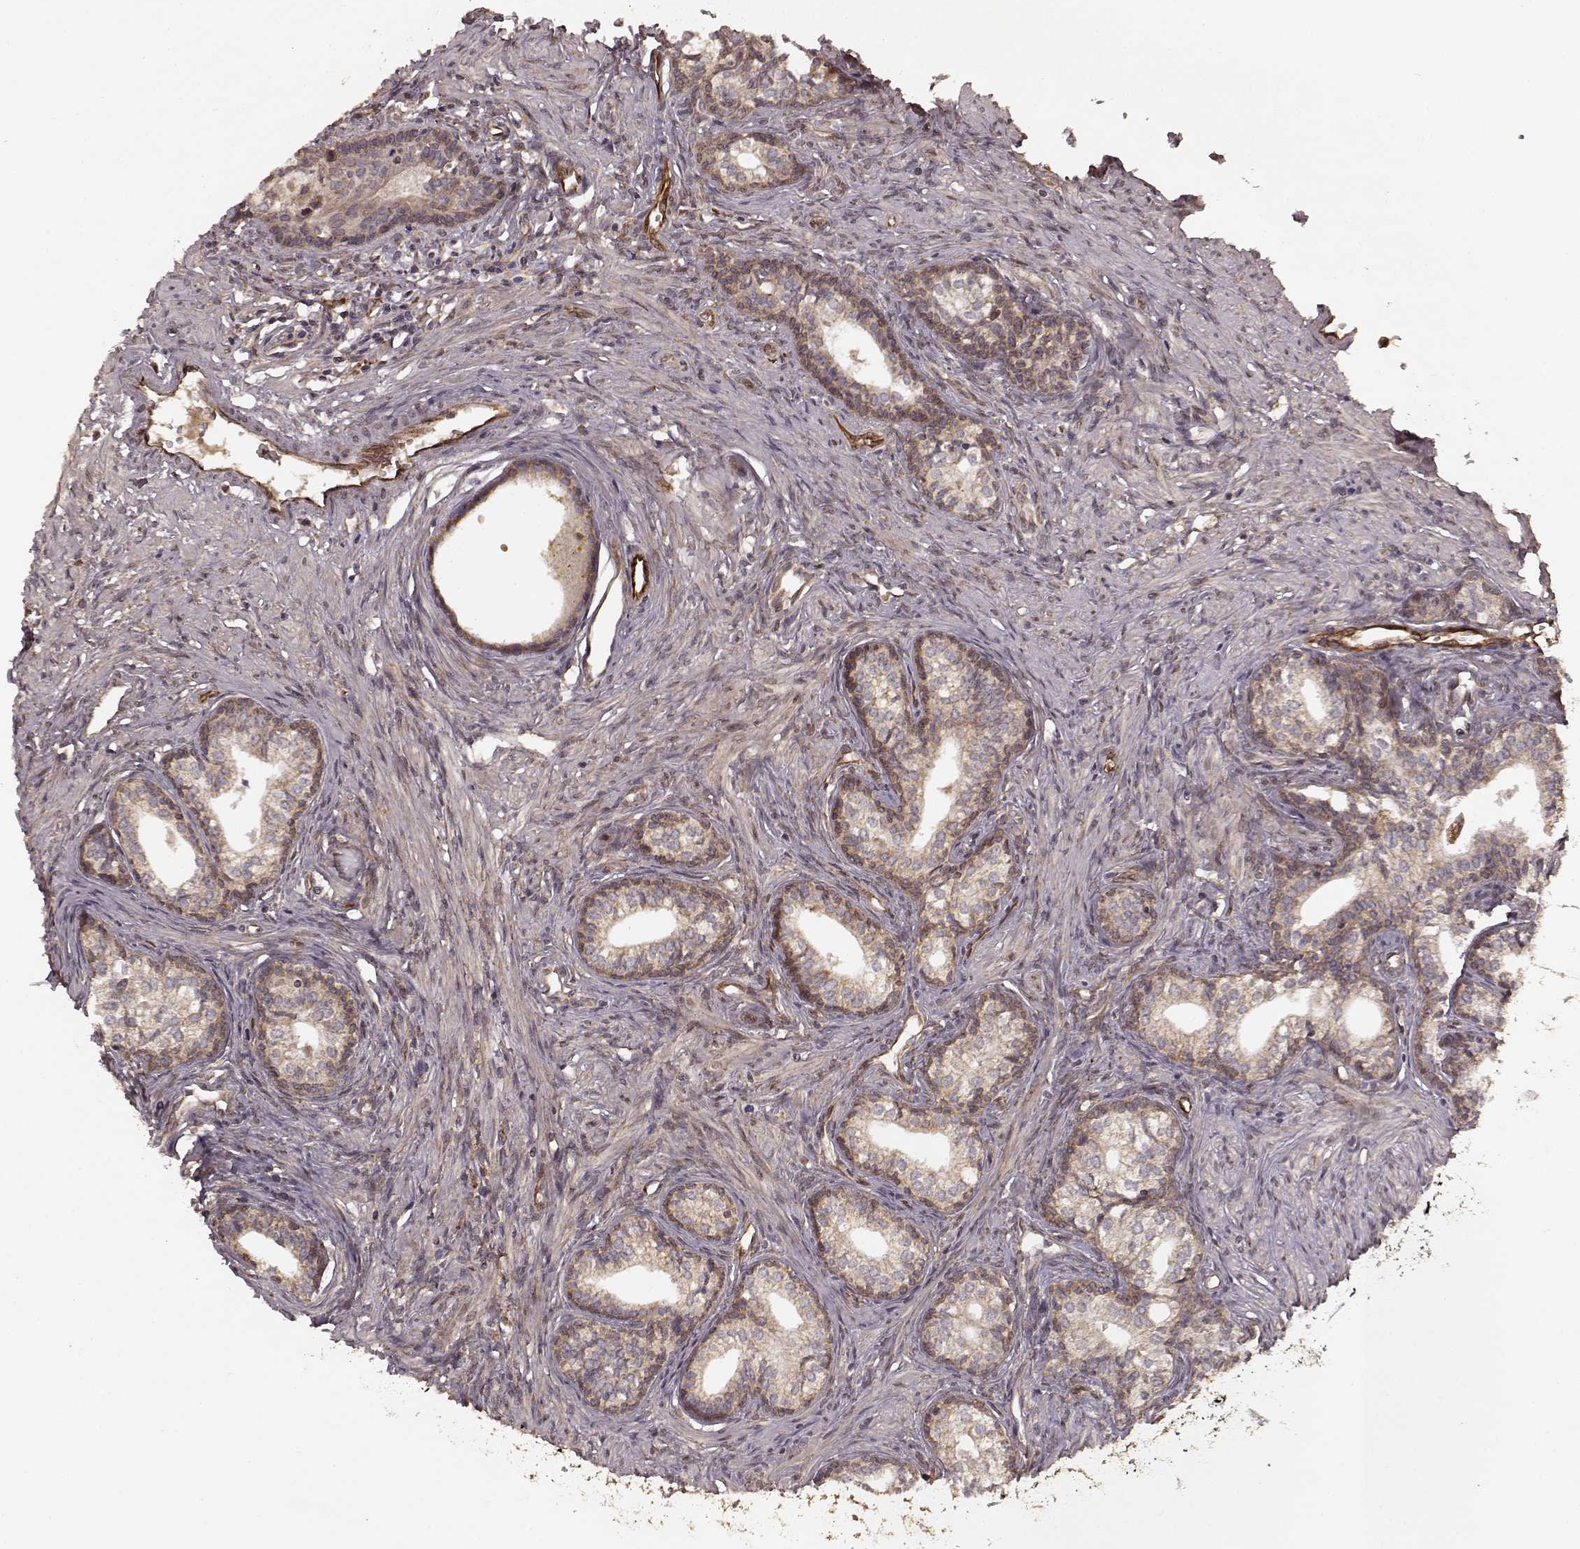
{"staining": {"intensity": "moderate", "quantity": ">75%", "location": "cytoplasmic/membranous"}, "tissue": "prostate", "cell_type": "Glandular cells", "image_type": "normal", "snomed": [{"axis": "morphology", "description": "Normal tissue, NOS"}, {"axis": "topography", "description": "Prostate"}], "caption": "Benign prostate demonstrates moderate cytoplasmic/membranous expression in approximately >75% of glandular cells, visualized by immunohistochemistry. The staining was performed using DAB (3,3'-diaminobenzidine) to visualize the protein expression in brown, while the nuclei were stained in blue with hematoxylin (Magnification: 20x).", "gene": "AGPAT1", "patient": {"sex": "male", "age": 60}}